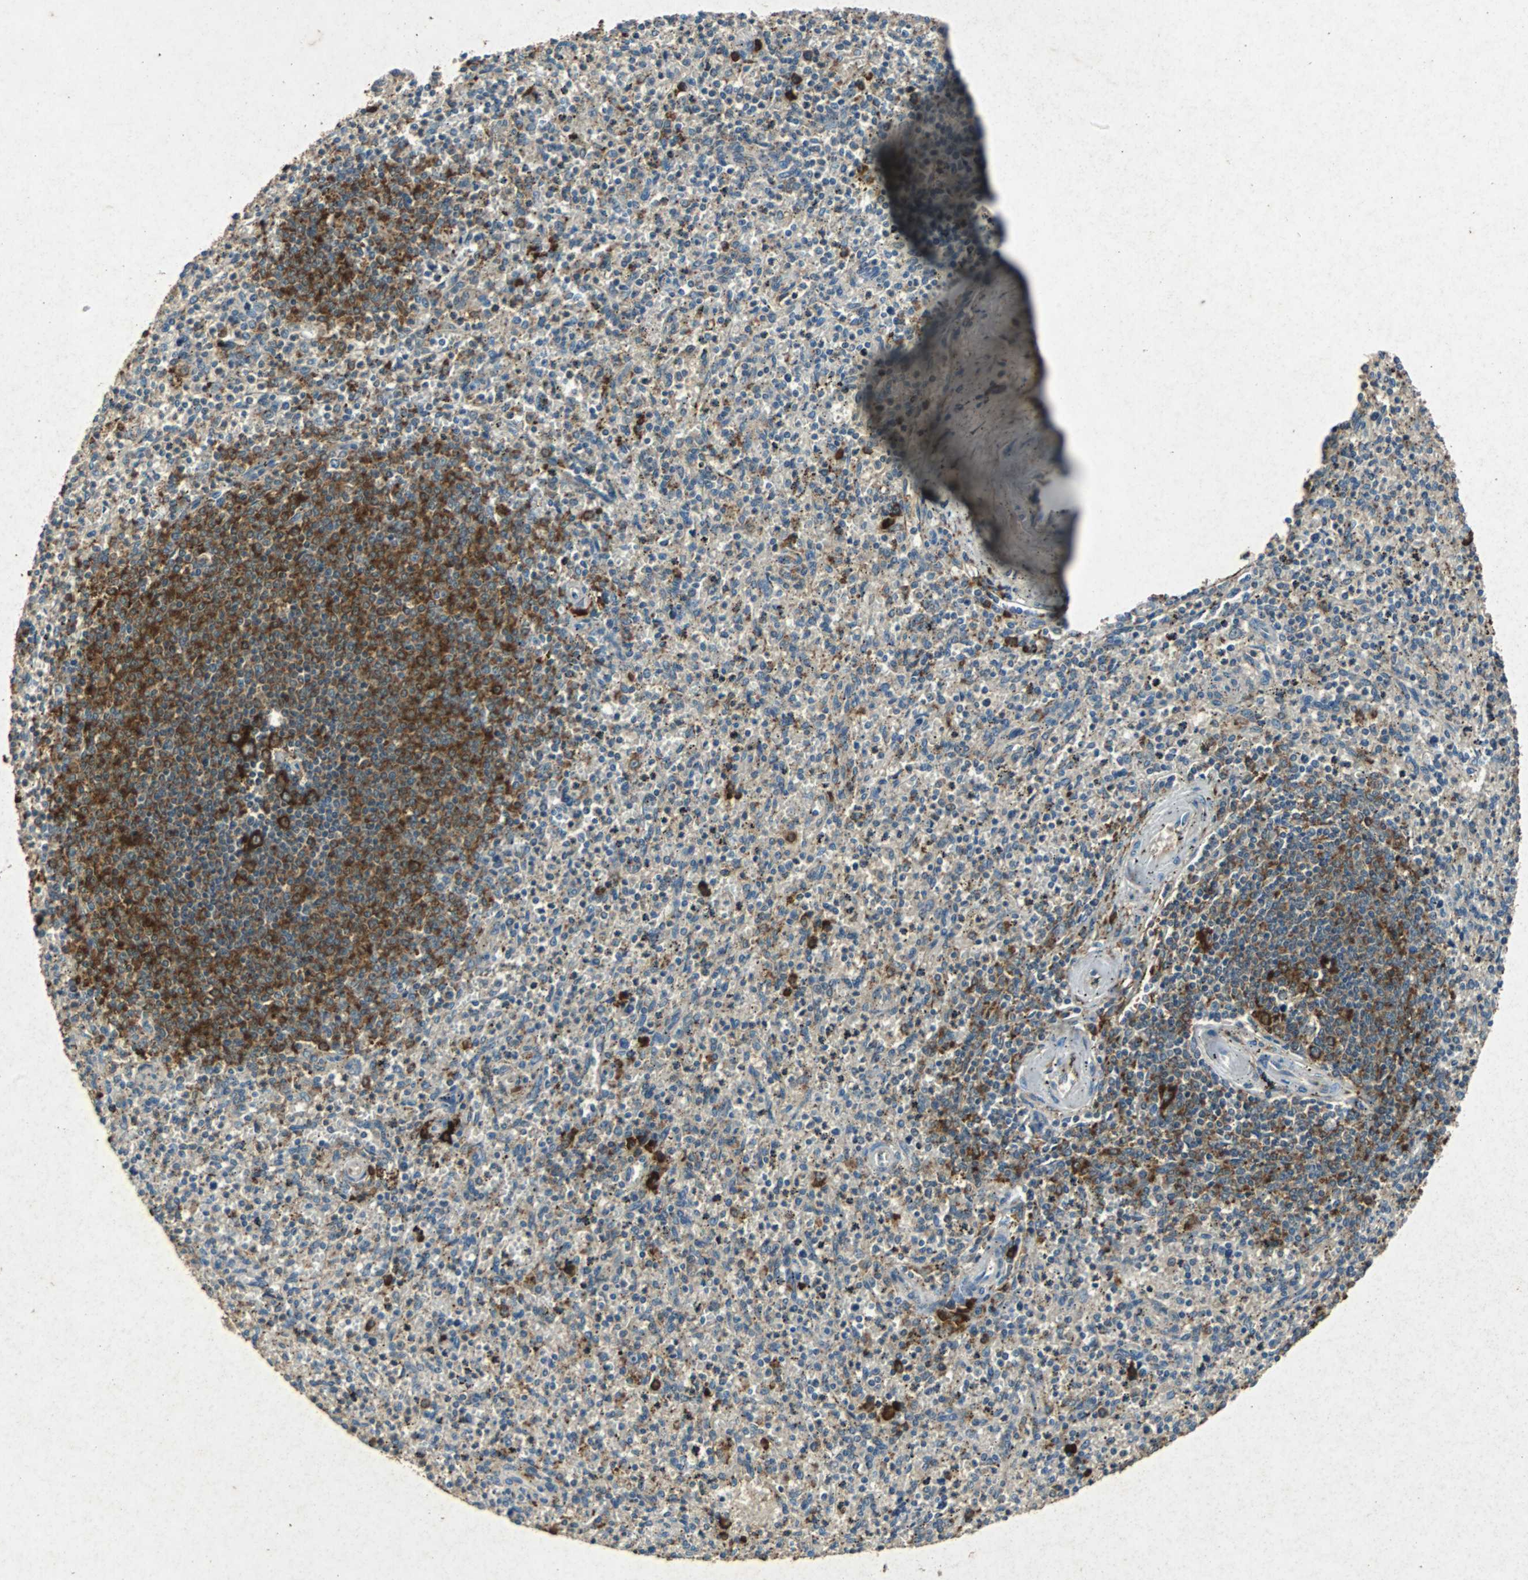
{"staining": {"intensity": "strong", "quantity": "25%-75%", "location": "cytoplasmic/membranous"}, "tissue": "spleen", "cell_type": "Cells in red pulp", "image_type": "normal", "snomed": [{"axis": "morphology", "description": "Normal tissue, NOS"}, {"axis": "topography", "description": "Spleen"}], "caption": "A high-resolution histopathology image shows immunohistochemistry (IHC) staining of benign spleen, which displays strong cytoplasmic/membranous positivity in about 25%-75% of cells in red pulp.", "gene": "NAA10", "patient": {"sex": "male", "age": 72}}